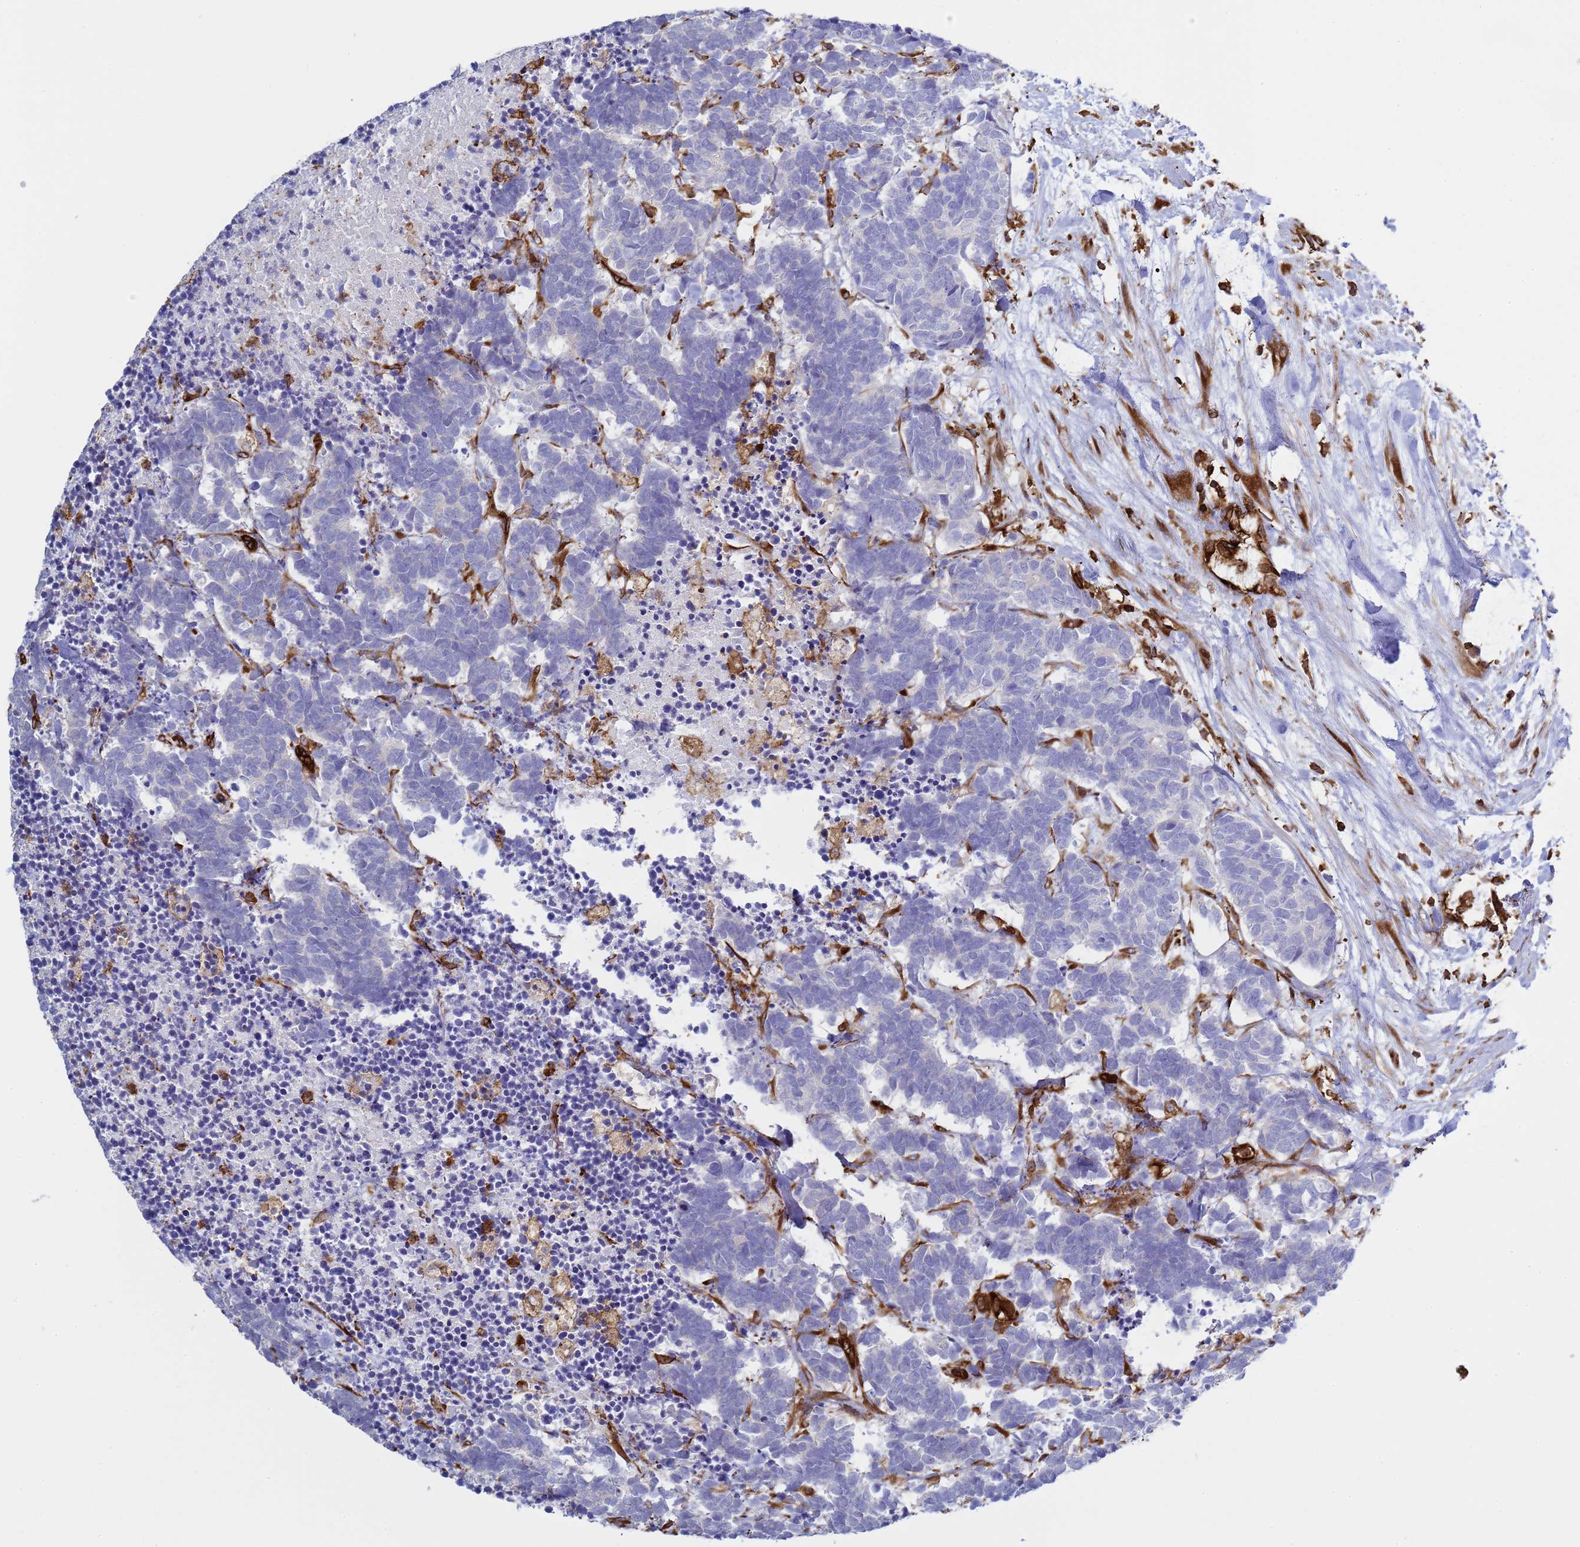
{"staining": {"intensity": "negative", "quantity": "none", "location": "none"}, "tissue": "carcinoid", "cell_type": "Tumor cells", "image_type": "cancer", "snomed": [{"axis": "morphology", "description": "Carcinoma, NOS"}, {"axis": "morphology", "description": "Carcinoid, malignant, NOS"}, {"axis": "topography", "description": "Urinary bladder"}], "caption": "Immunohistochemistry (IHC) histopathology image of neoplastic tissue: carcinoid stained with DAB exhibits no significant protein expression in tumor cells.", "gene": "ZBTB8OS", "patient": {"sex": "male", "age": 57}}